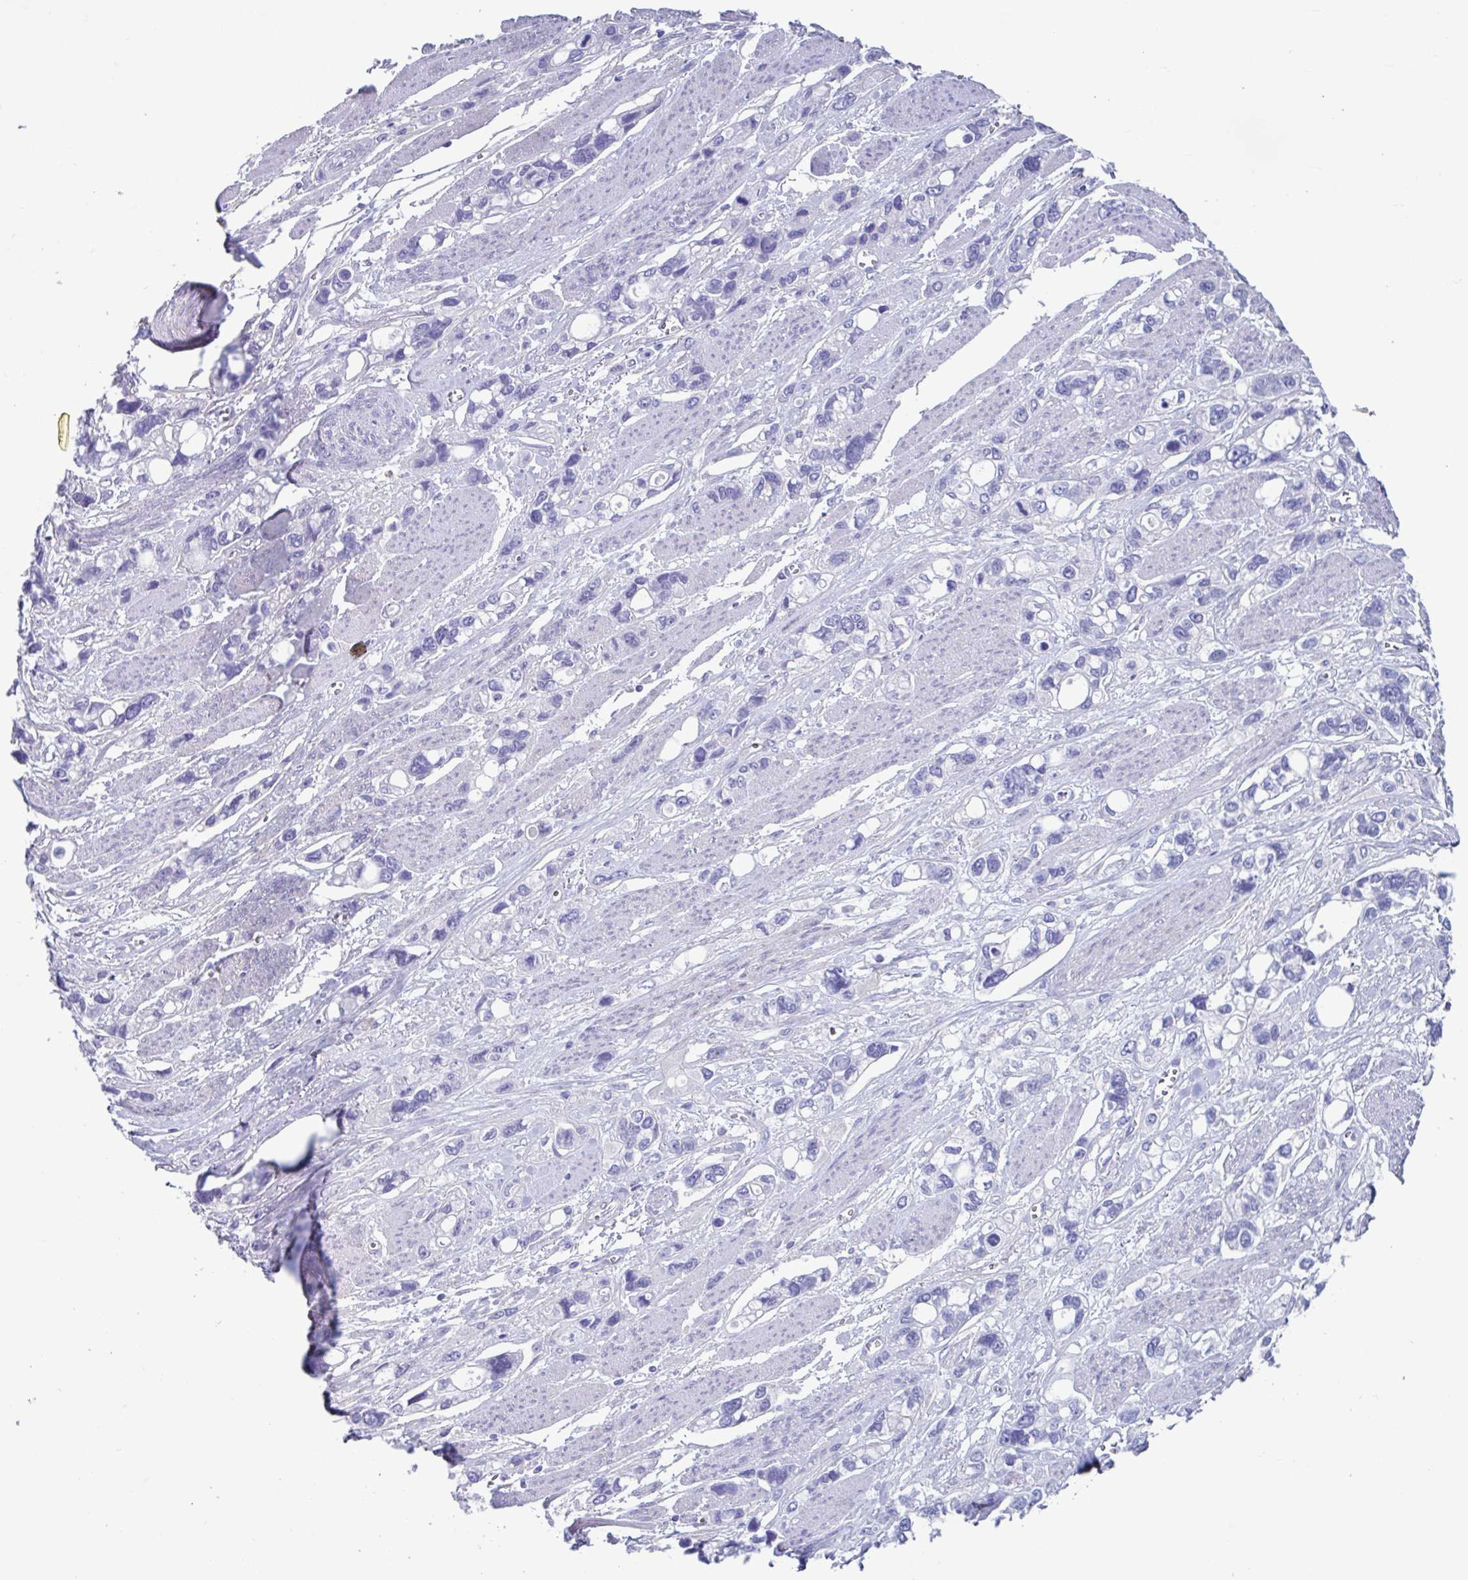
{"staining": {"intensity": "negative", "quantity": "none", "location": "none"}, "tissue": "stomach cancer", "cell_type": "Tumor cells", "image_type": "cancer", "snomed": [{"axis": "morphology", "description": "Adenocarcinoma, NOS"}, {"axis": "topography", "description": "Stomach, upper"}], "caption": "Stomach cancer was stained to show a protein in brown. There is no significant positivity in tumor cells.", "gene": "LPIN3", "patient": {"sex": "female", "age": 81}}